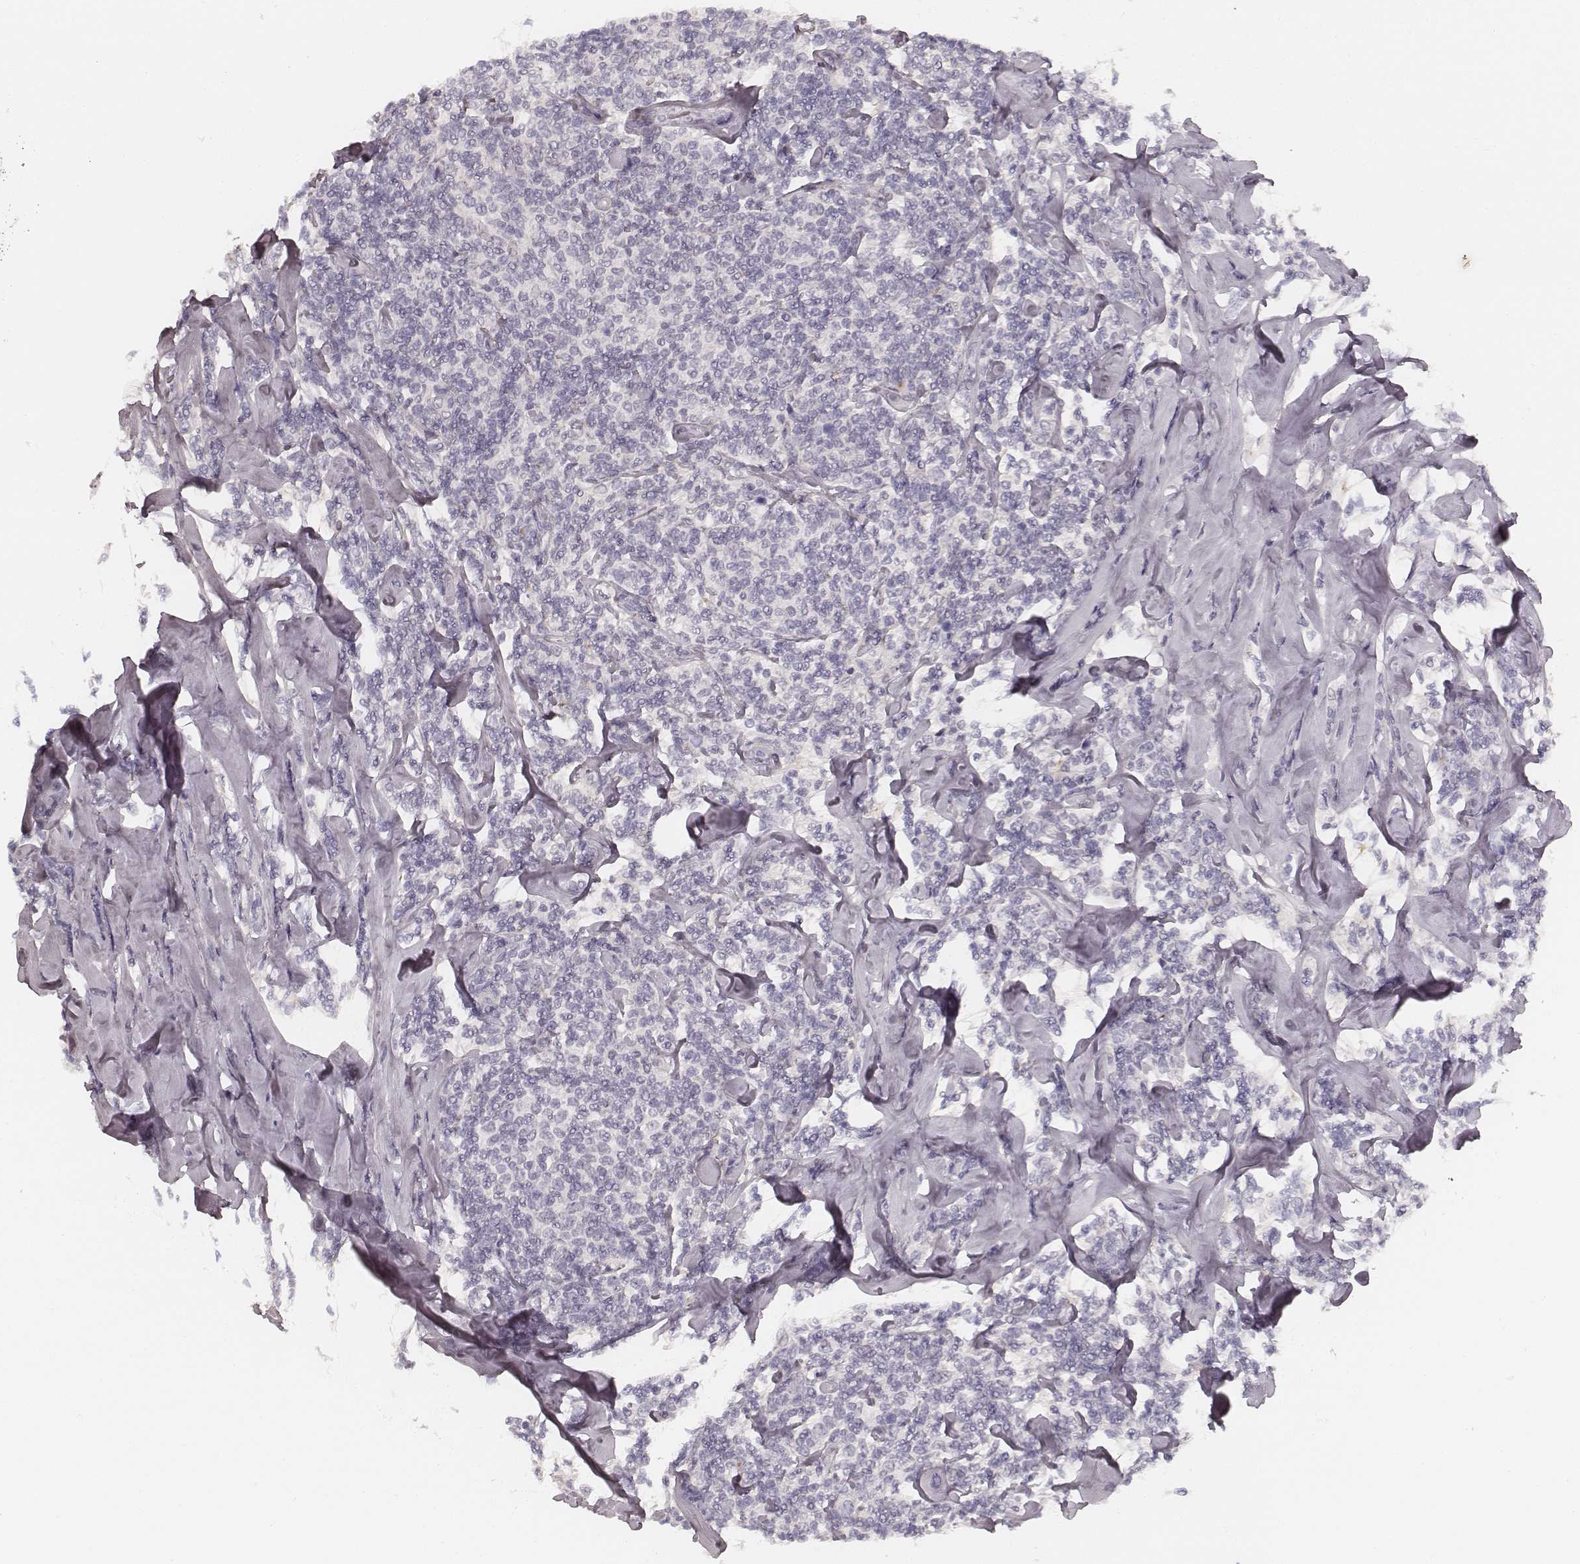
{"staining": {"intensity": "negative", "quantity": "none", "location": "none"}, "tissue": "lymphoma", "cell_type": "Tumor cells", "image_type": "cancer", "snomed": [{"axis": "morphology", "description": "Malignant lymphoma, non-Hodgkin's type, Low grade"}, {"axis": "topography", "description": "Lymph node"}], "caption": "Immunohistochemistry photomicrograph of neoplastic tissue: human malignant lymphoma, non-Hodgkin's type (low-grade) stained with DAB reveals no significant protein expression in tumor cells.", "gene": "HNF4G", "patient": {"sex": "female", "age": 56}}